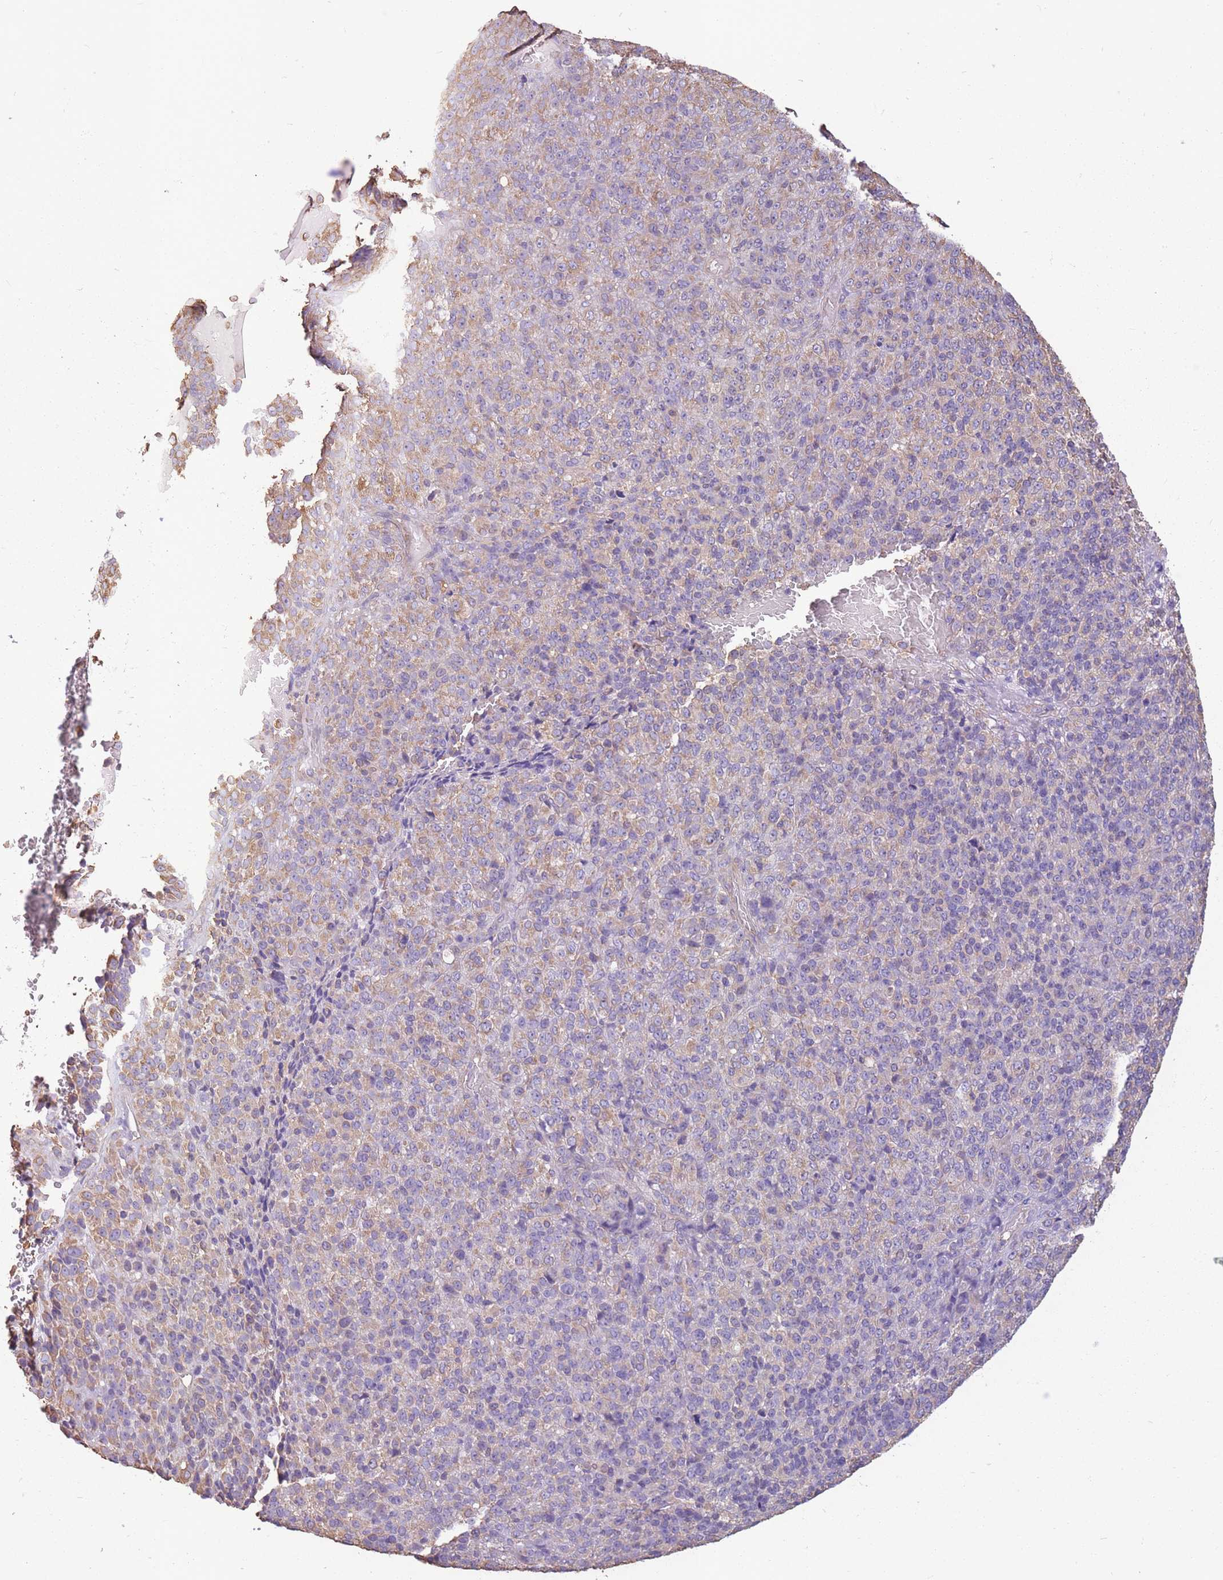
{"staining": {"intensity": "moderate", "quantity": "<25%", "location": "cytoplasmic/membranous"}, "tissue": "melanoma", "cell_type": "Tumor cells", "image_type": "cancer", "snomed": [{"axis": "morphology", "description": "Malignant melanoma, Metastatic site"}, {"axis": "topography", "description": "Brain"}], "caption": "IHC image of neoplastic tissue: human malignant melanoma (metastatic site) stained using immunohistochemistry shows low levels of moderate protein expression localized specifically in the cytoplasmic/membranous of tumor cells, appearing as a cytoplasmic/membranous brown color.", "gene": "ADD1", "patient": {"sex": "female", "age": 56}}